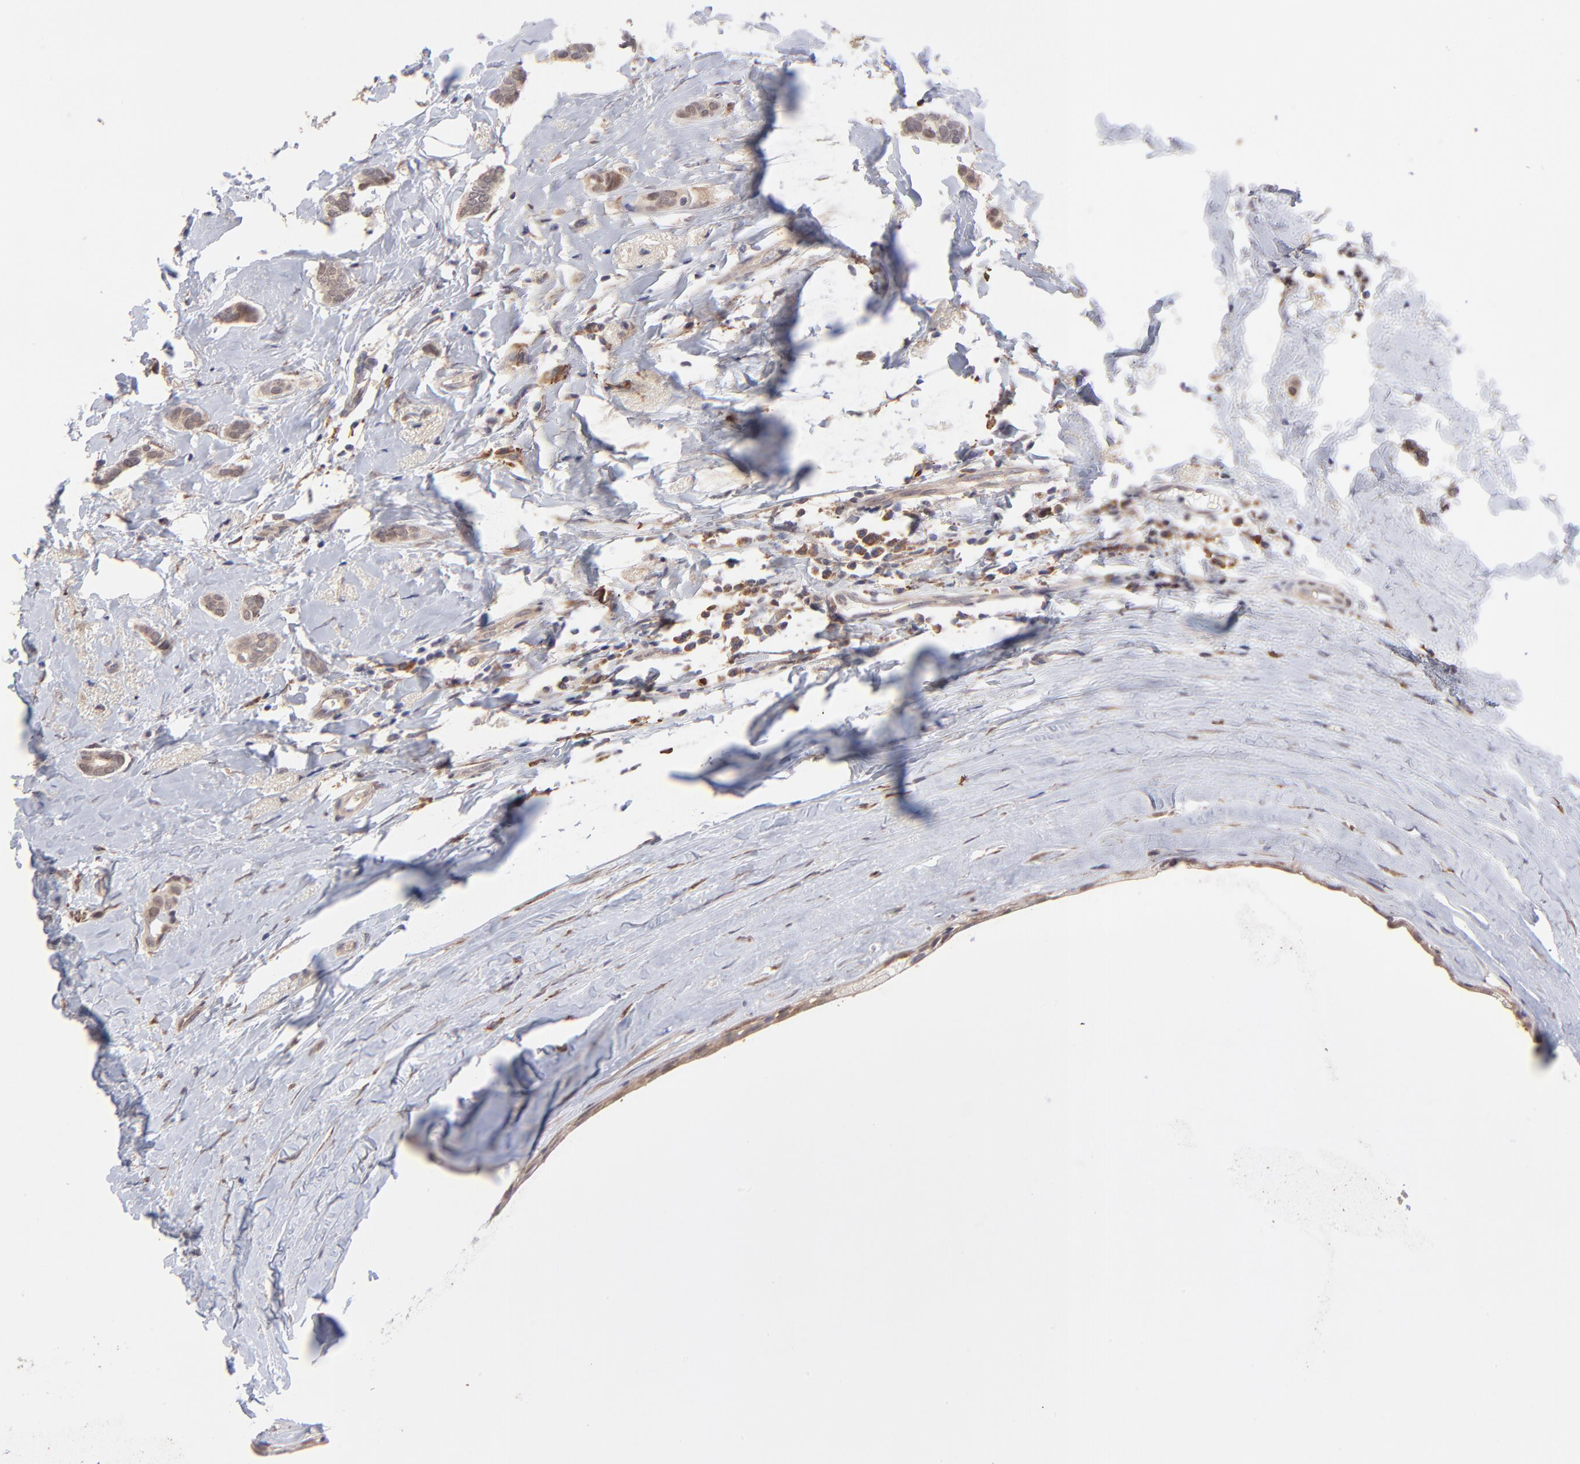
{"staining": {"intensity": "weak", "quantity": ">75%", "location": "cytoplasmic/membranous"}, "tissue": "breast cancer", "cell_type": "Tumor cells", "image_type": "cancer", "snomed": [{"axis": "morphology", "description": "Duct carcinoma"}, {"axis": "topography", "description": "Breast"}], "caption": "Brown immunohistochemical staining in breast cancer (intraductal carcinoma) shows weak cytoplasmic/membranous expression in about >75% of tumor cells. Ihc stains the protein of interest in brown and the nuclei are stained blue.", "gene": "CHL1", "patient": {"sex": "female", "age": 54}}